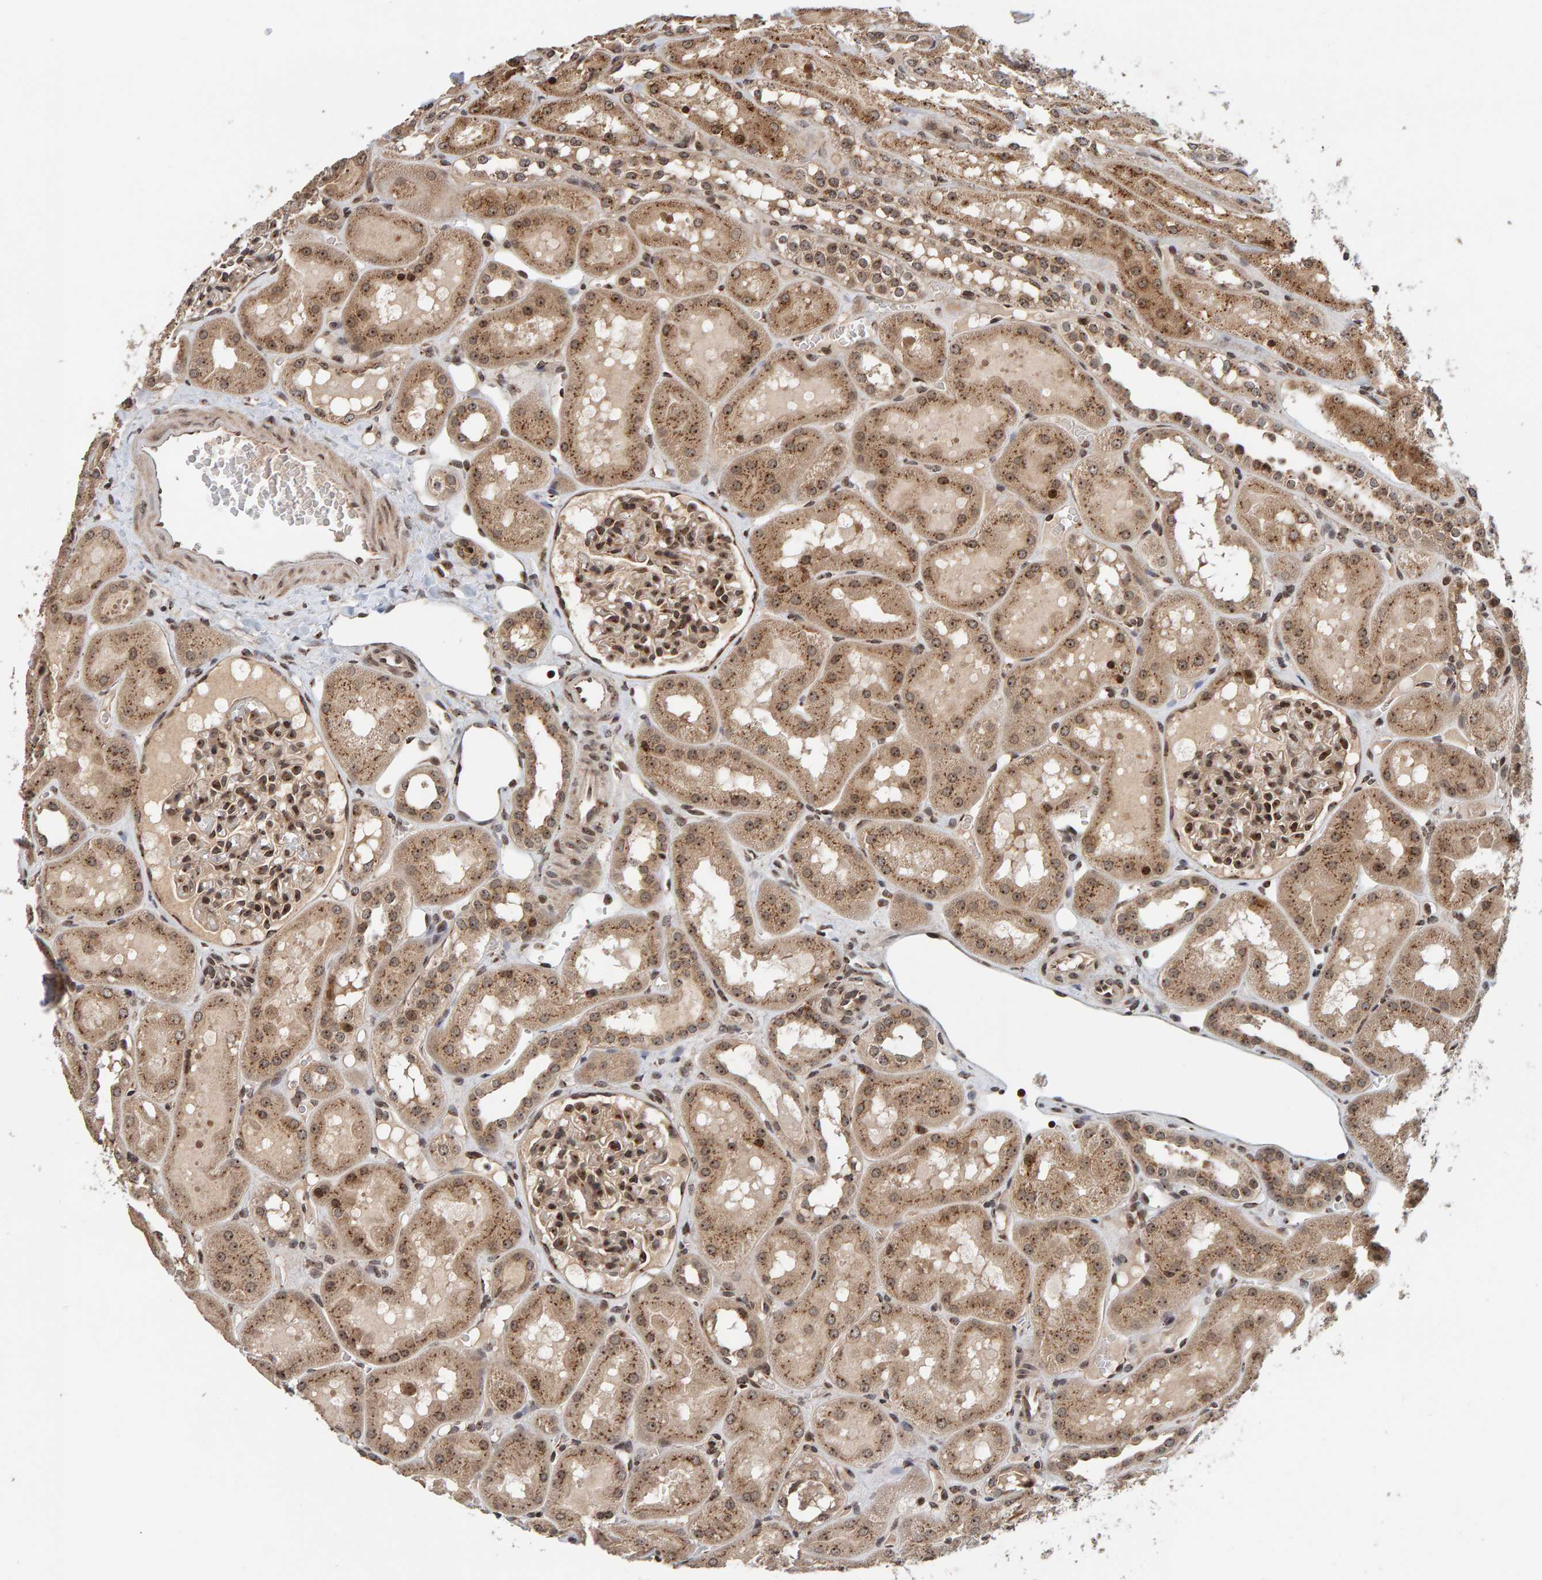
{"staining": {"intensity": "moderate", "quantity": ">75%", "location": "cytoplasmic/membranous"}, "tissue": "kidney", "cell_type": "Cells in glomeruli", "image_type": "normal", "snomed": [{"axis": "morphology", "description": "Normal tissue, NOS"}, {"axis": "topography", "description": "Kidney"}, {"axis": "topography", "description": "Urinary bladder"}], "caption": "Moderate cytoplasmic/membranous staining for a protein is present in approximately >75% of cells in glomeruli of benign kidney using immunohistochemistry (IHC).", "gene": "CCDC182", "patient": {"sex": "male", "age": 16}}